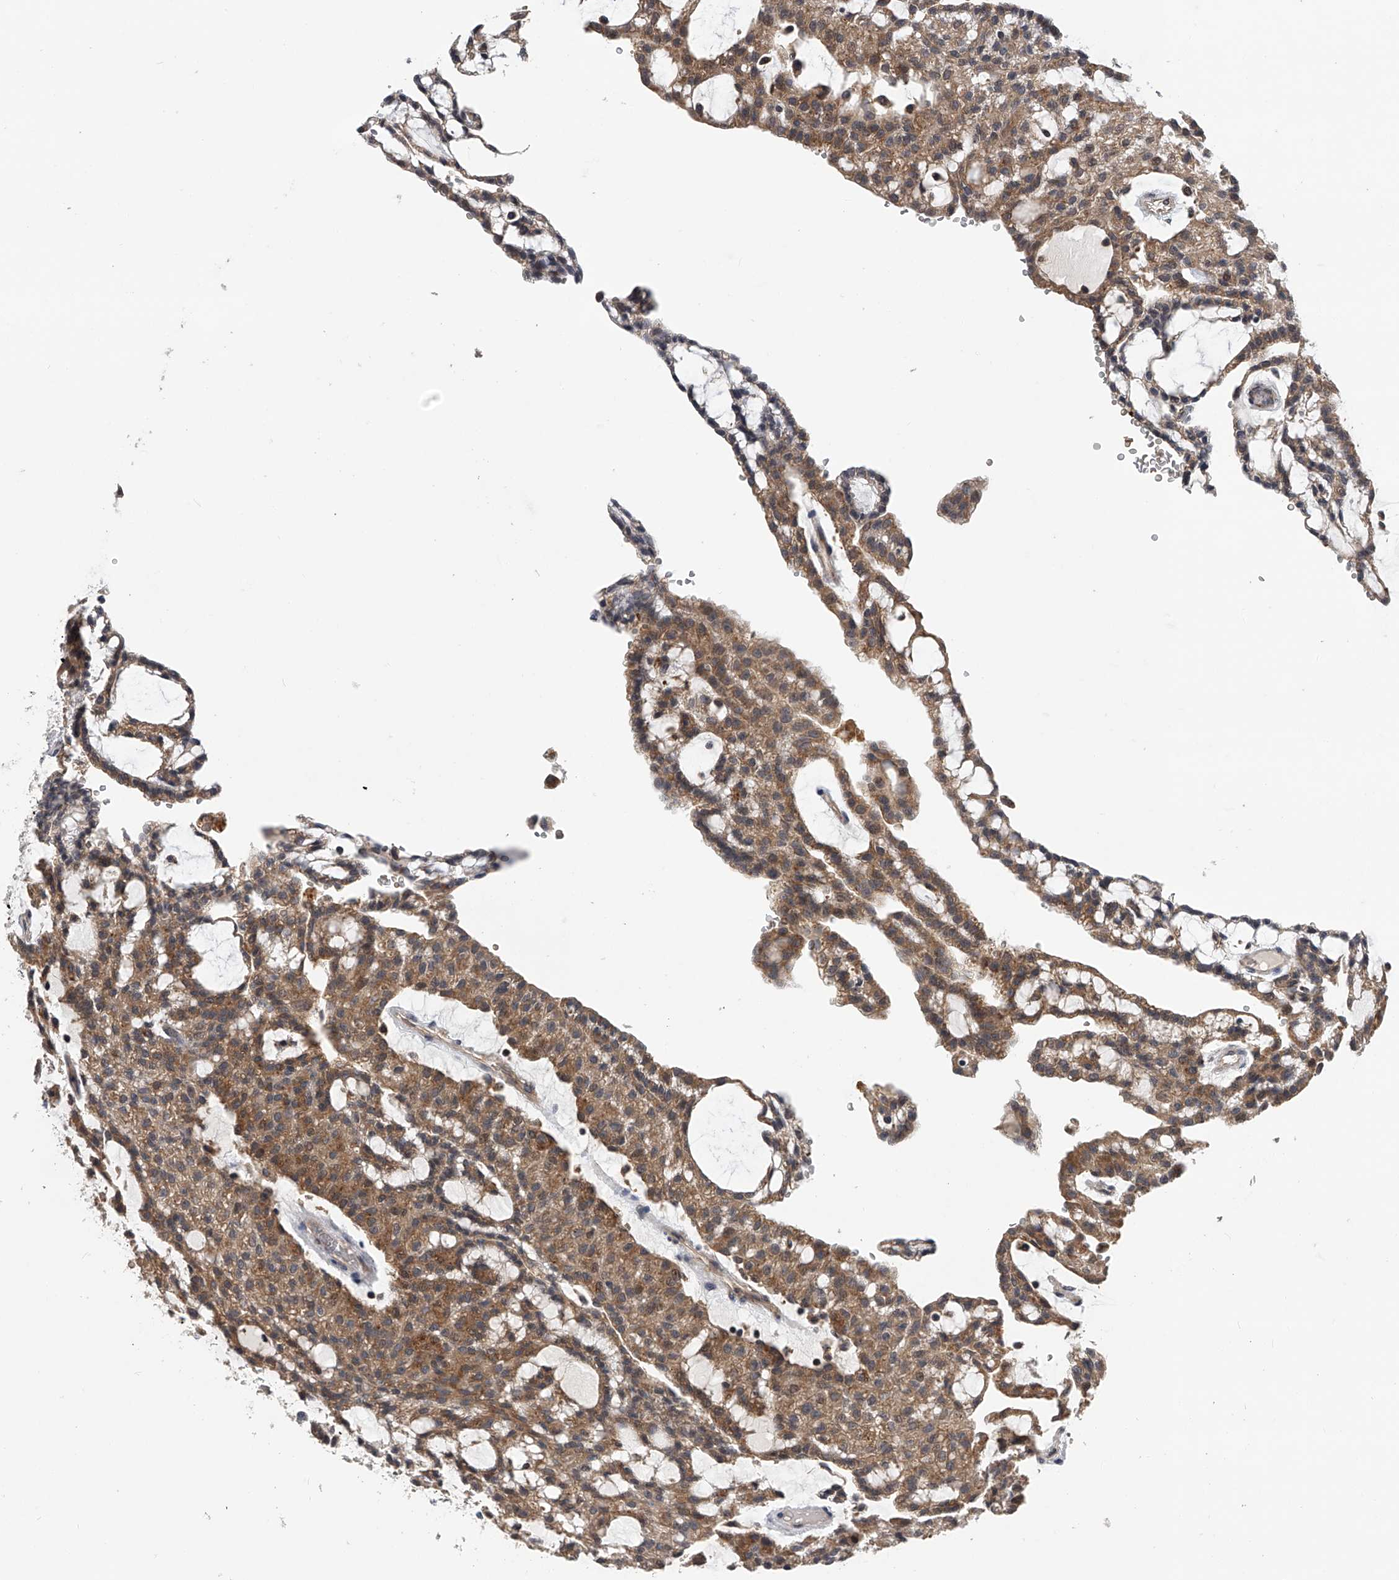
{"staining": {"intensity": "moderate", "quantity": ">75%", "location": "cytoplasmic/membranous"}, "tissue": "renal cancer", "cell_type": "Tumor cells", "image_type": "cancer", "snomed": [{"axis": "morphology", "description": "Adenocarcinoma, NOS"}, {"axis": "topography", "description": "Kidney"}], "caption": "This is an image of immunohistochemistry (IHC) staining of renal adenocarcinoma, which shows moderate staining in the cytoplasmic/membranous of tumor cells.", "gene": "SPOCK1", "patient": {"sex": "male", "age": 63}}